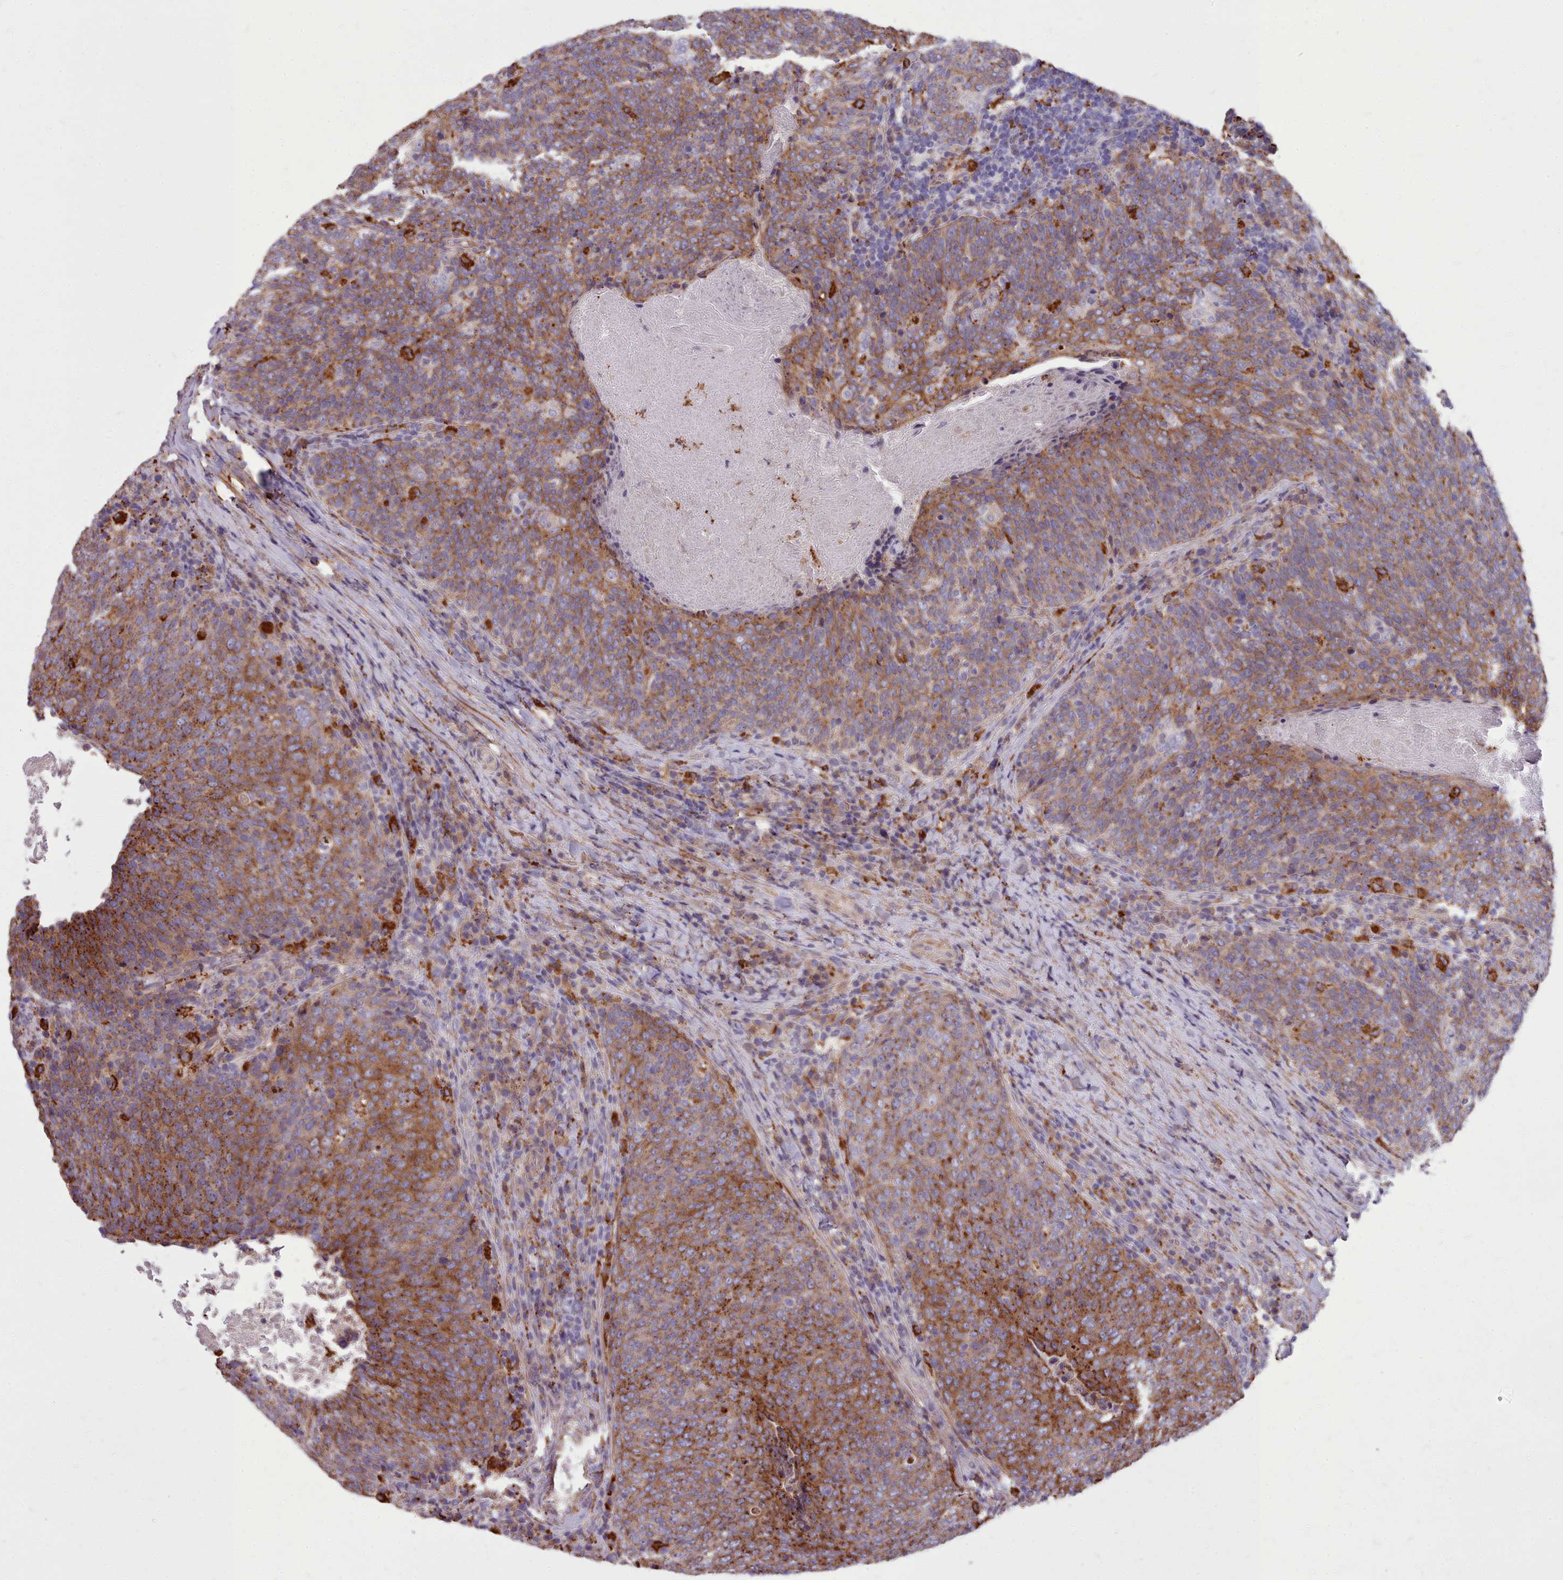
{"staining": {"intensity": "moderate", "quantity": ">75%", "location": "cytoplasmic/membranous"}, "tissue": "head and neck cancer", "cell_type": "Tumor cells", "image_type": "cancer", "snomed": [{"axis": "morphology", "description": "Squamous cell carcinoma, NOS"}, {"axis": "morphology", "description": "Squamous cell carcinoma, metastatic, NOS"}, {"axis": "topography", "description": "Lymph node"}, {"axis": "topography", "description": "Head-Neck"}], "caption": "Protein staining of head and neck cancer (metastatic squamous cell carcinoma) tissue demonstrates moderate cytoplasmic/membranous positivity in about >75% of tumor cells. The staining was performed using DAB (3,3'-diaminobenzidine) to visualize the protein expression in brown, while the nuclei were stained in blue with hematoxylin (Magnification: 20x).", "gene": "PACSIN3", "patient": {"sex": "male", "age": 62}}